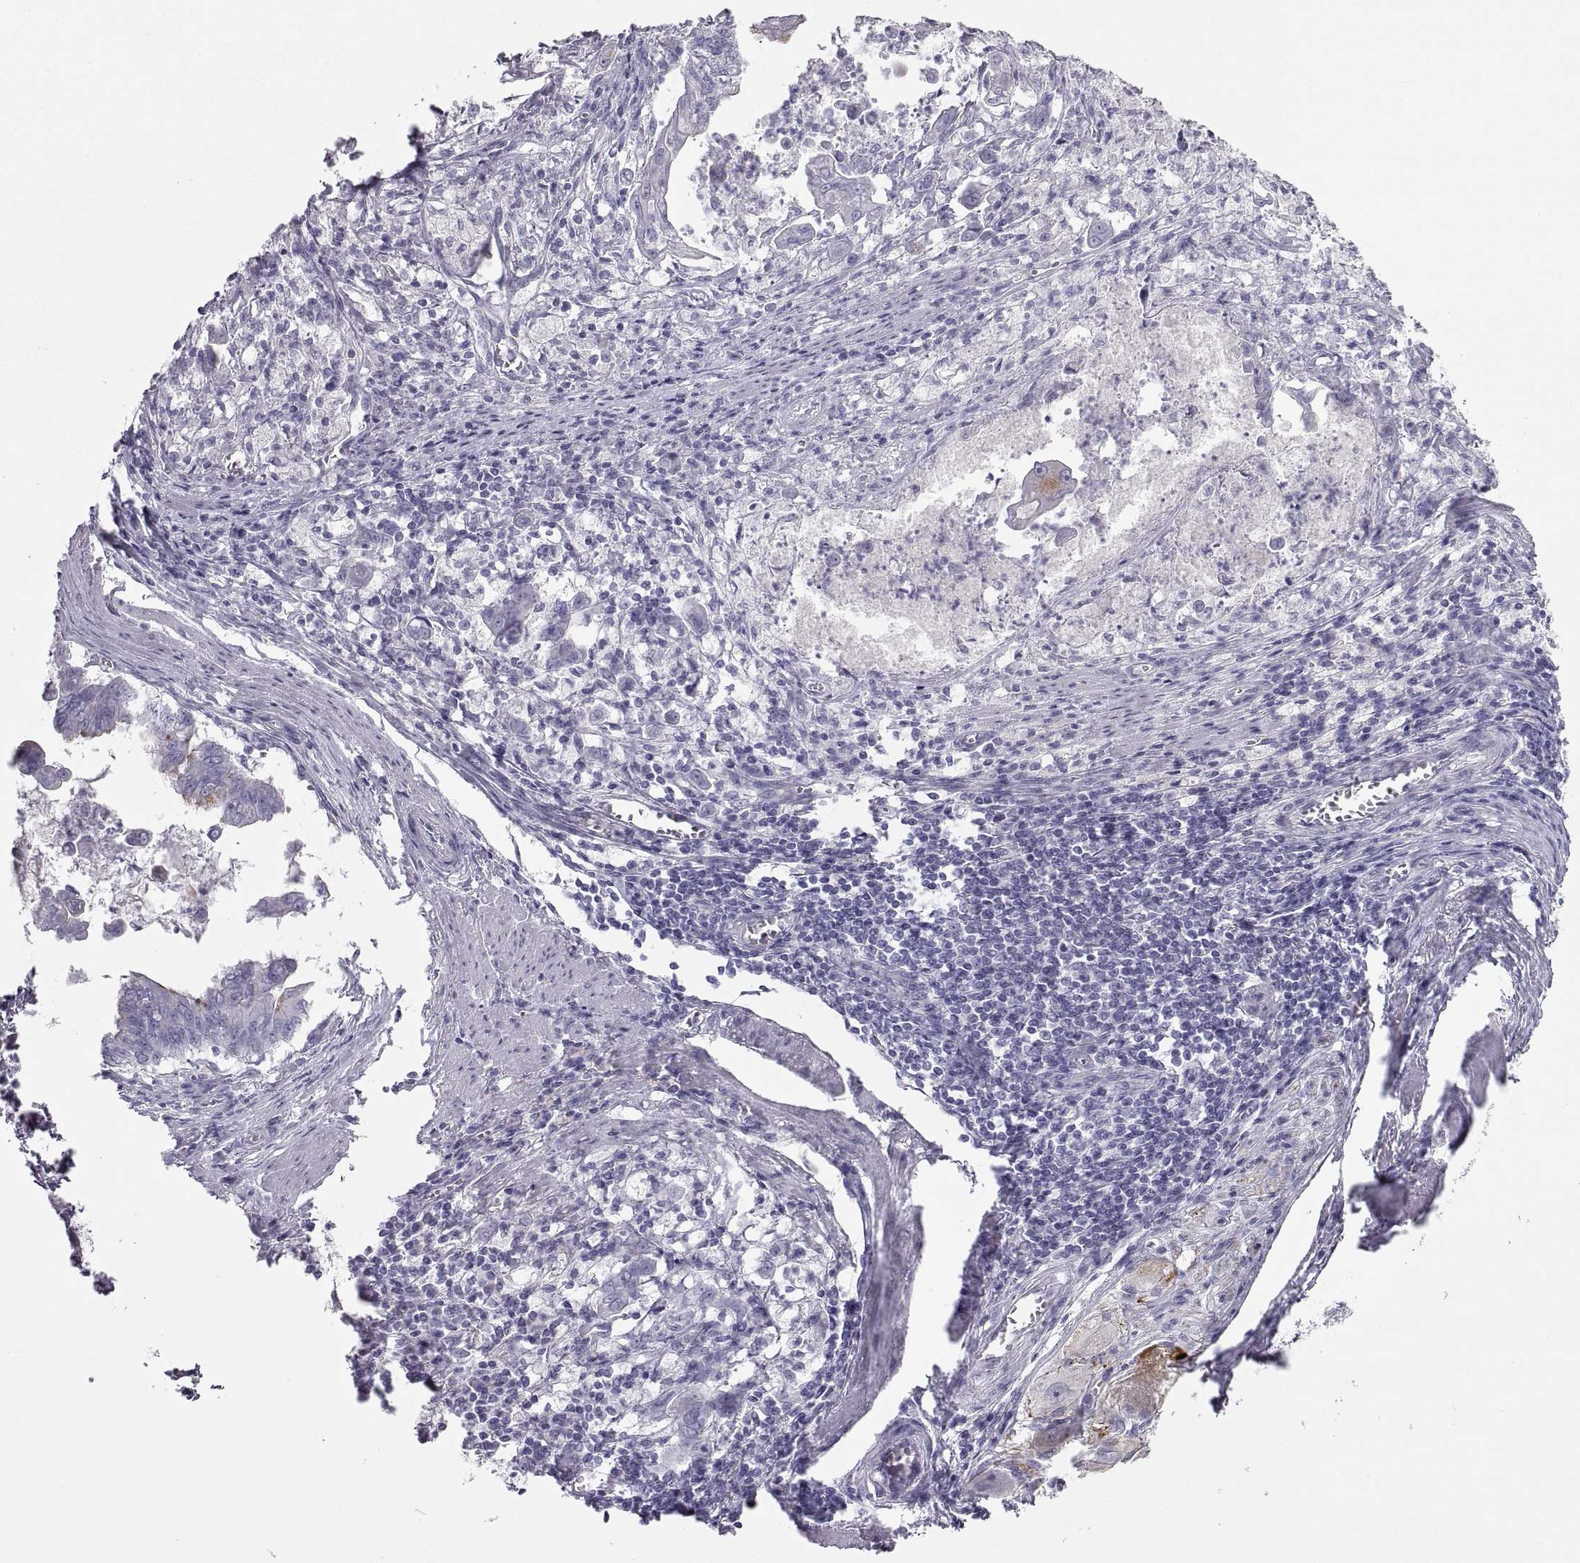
{"staining": {"intensity": "negative", "quantity": "none", "location": "none"}, "tissue": "stomach cancer", "cell_type": "Tumor cells", "image_type": "cancer", "snomed": [{"axis": "morphology", "description": "Adenocarcinoma, NOS"}, {"axis": "topography", "description": "Stomach, upper"}], "caption": "DAB immunohistochemical staining of human stomach cancer (adenocarcinoma) displays no significant positivity in tumor cells.", "gene": "PCSK1N", "patient": {"sex": "male", "age": 80}}